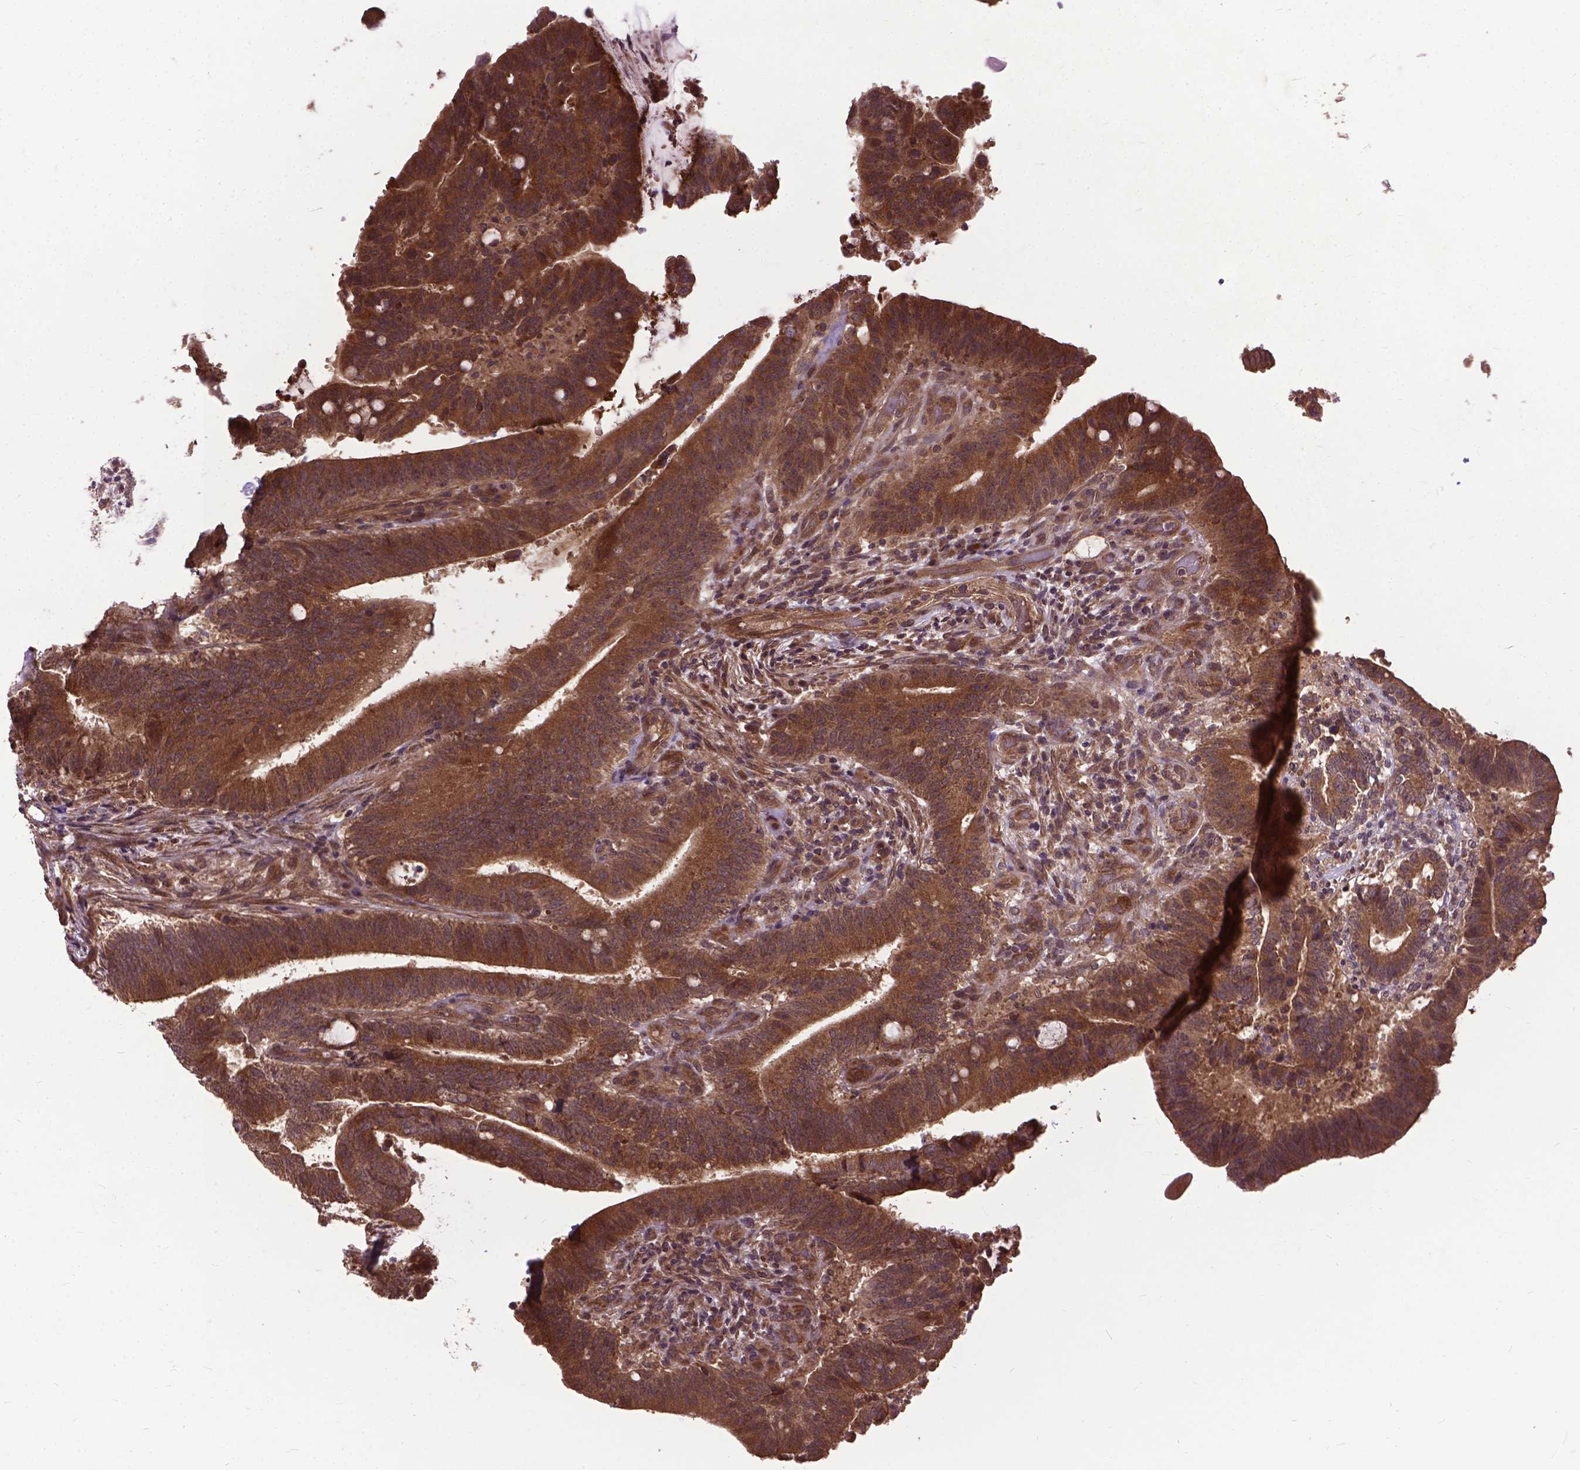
{"staining": {"intensity": "strong", "quantity": ">75%", "location": "cytoplasmic/membranous"}, "tissue": "colorectal cancer", "cell_type": "Tumor cells", "image_type": "cancer", "snomed": [{"axis": "morphology", "description": "Adenocarcinoma, NOS"}, {"axis": "topography", "description": "Colon"}], "caption": "A brown stain shows strong cytoplasmic/membranous positivity of a protein in human colorectal adenocarcinoma tumor cells. (Brightfield microscopy of DAB IHC at high magnification).", "gene": "ZNF616", "patient": {"sex": "female", "age": 43}}